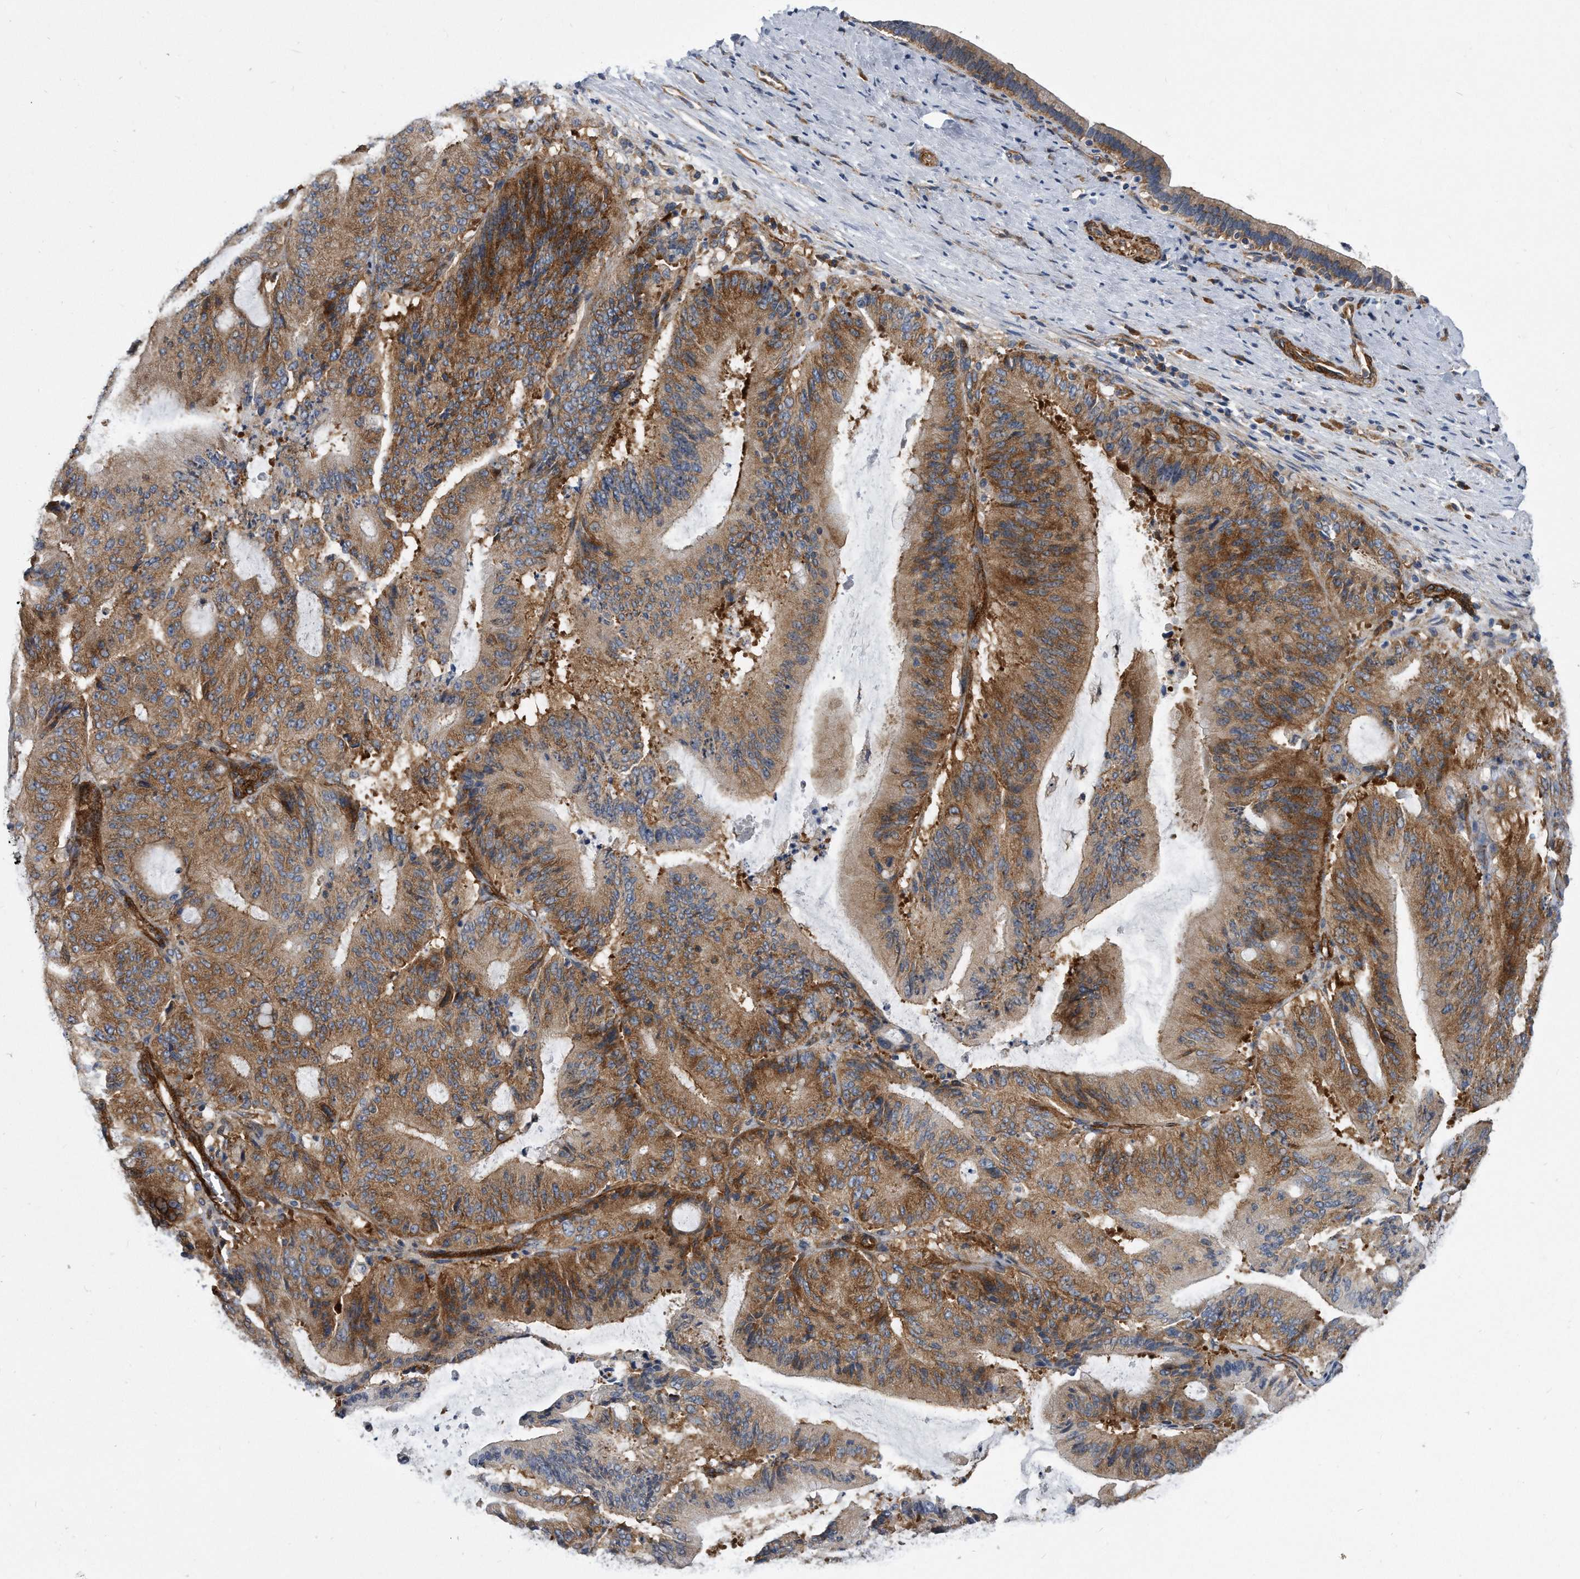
{"staining": {"intensity": "moderate", "quantity": ">75%", "location": "cytoplasmic/membranous"}, "tissue": "liver cancer", "cell_type": "Tumor cells", "image_type": "cancer", "snomed": [{"axis": "morphology", "description": "Normal tissue, NOS"}, {"axis": "morphology", "description": "Cholangiocarcinoma"}, {"axis": "topography", "description": "Liver"}, {"axis": "topography", "description": "Peripheral nerve tissue"}], "caption": "Tumor cells show medium levels of moderate cytoplasmic/membranous positivity in about >75% of cells in human liver cholangiocarcinoma.", "gene": "EIF2B4", "patient": {"sex": "female", "age": 73}}